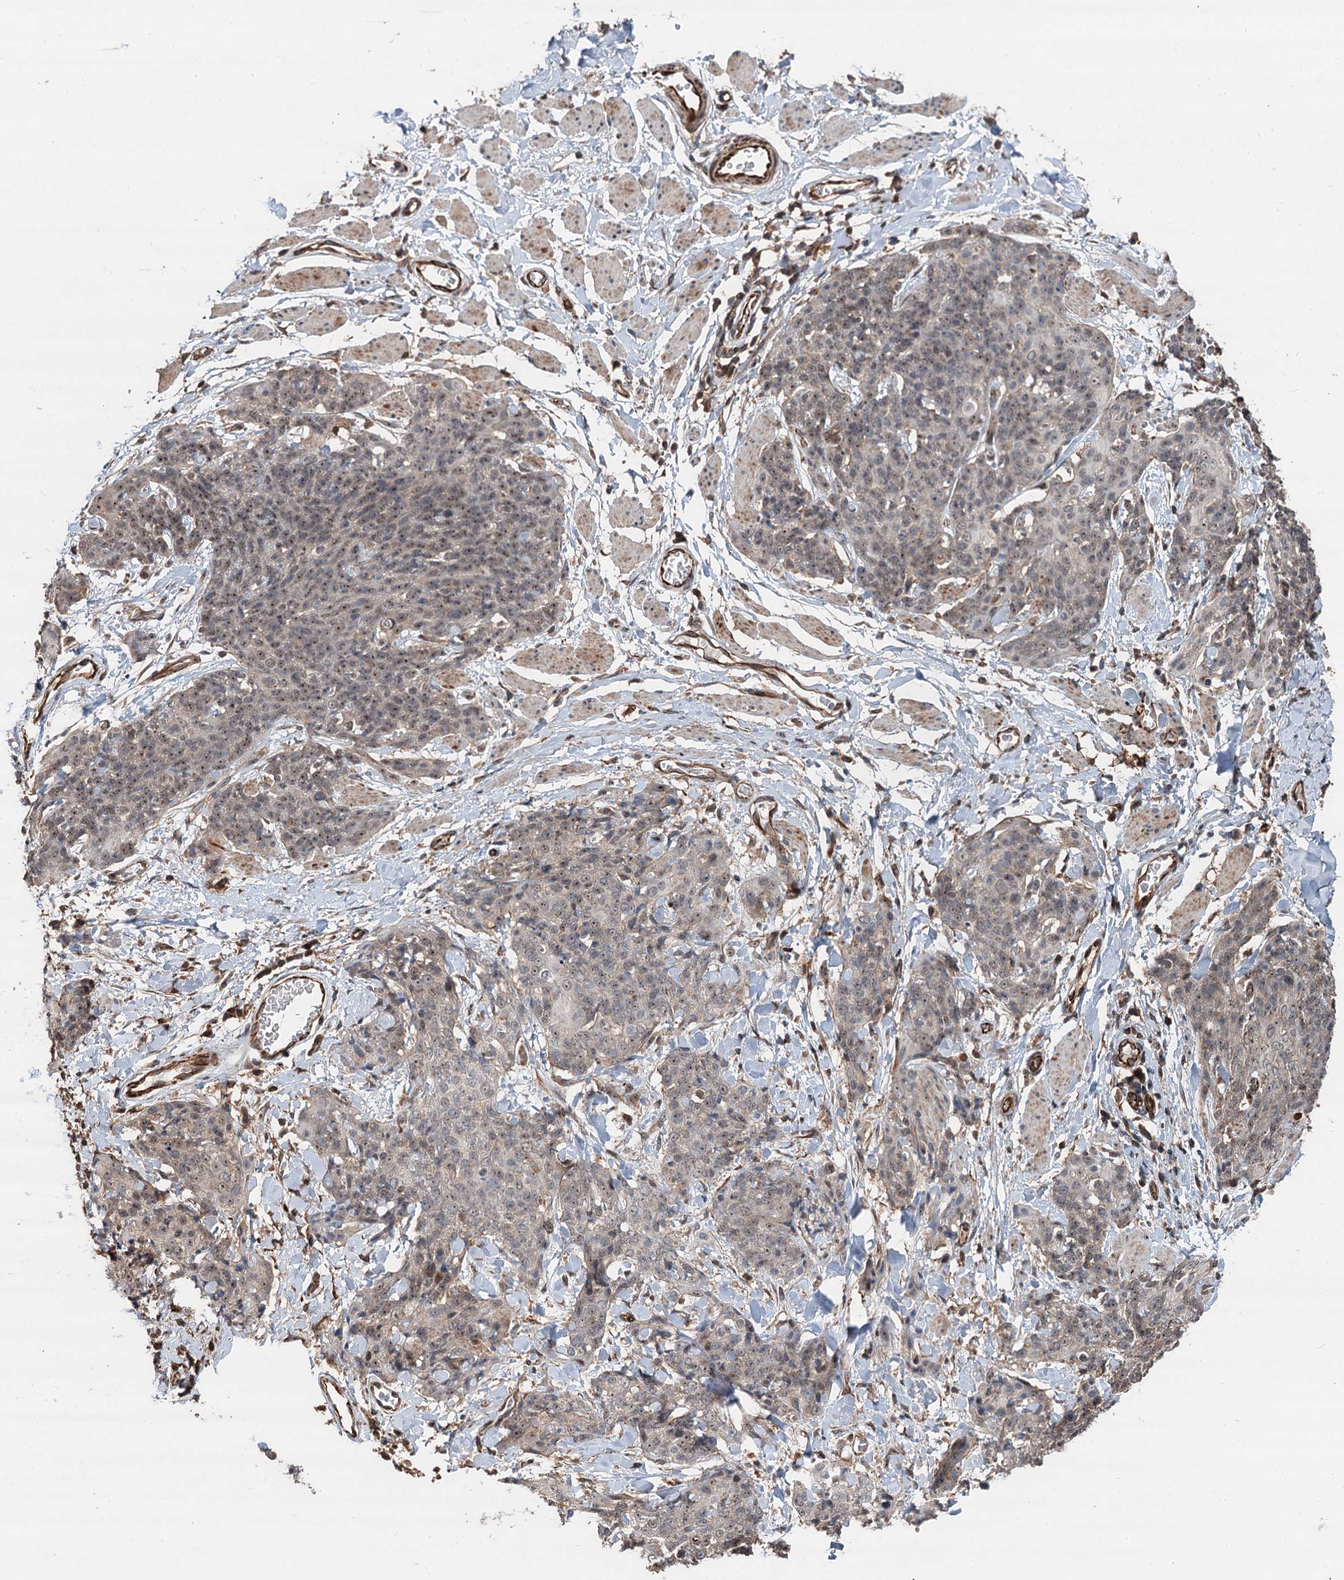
{"staining": {"intensity": "moderate", "quantity": ">75%", "location": "nuclear"}, "tissue": "skin cancer", "cell_type": "Tumor cells", "image_type": "cancer", "snomed": [{"axis": "morphology", "description": "Squamous cell carcinoma, NOS"}, {"axis": "topography", "description": "Skin"}, {"axis": "topography", "description": "Vulva"}], "caption": "A micrograph of human skin squamous cell carcinoma stained for a protein demonstrates moderate nuclear brown staining in tumor cells.", "gene": "TMA16", "patient": {"sex": "female", "age": 85}}